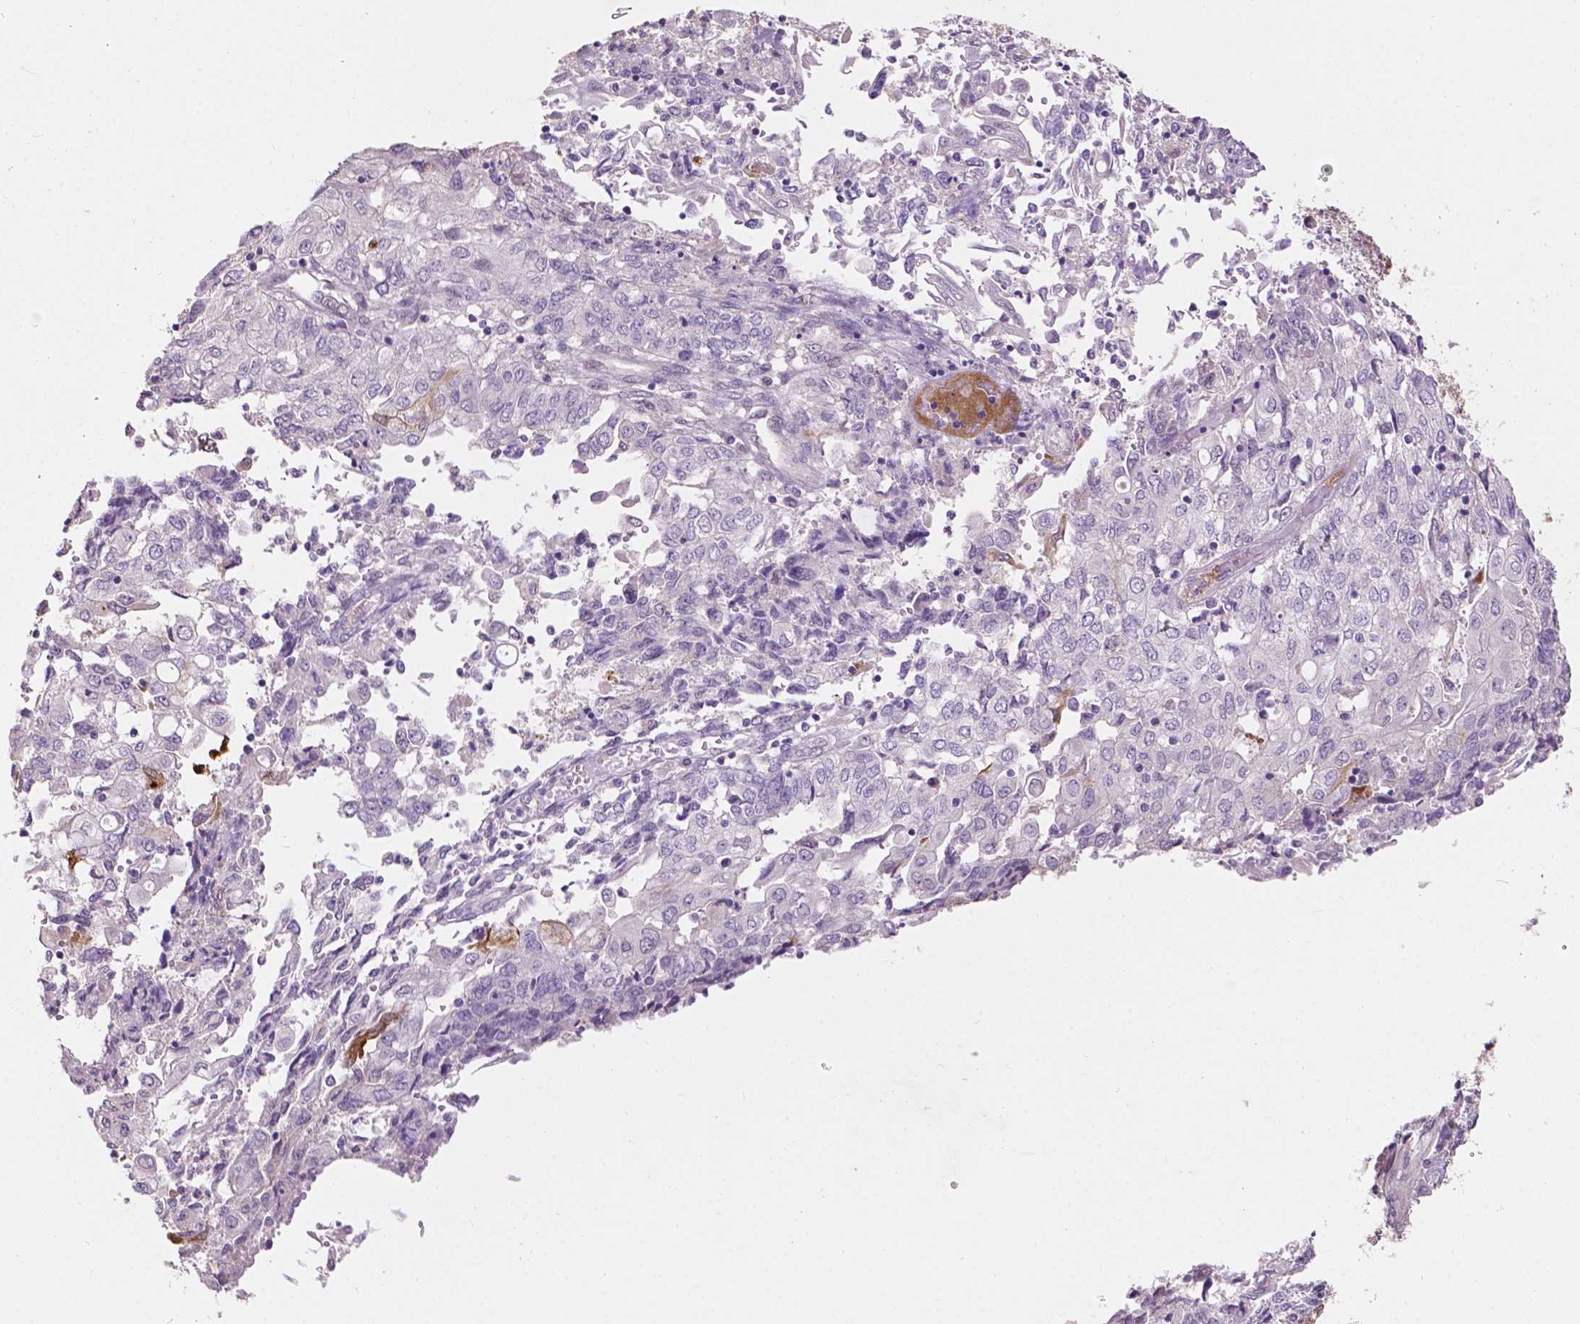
{"staining": {"intensity": "strong", "quantity": "<25%", "location": "cytoplasmic/membranous"}, "tissue": "endometrial cancer", "cell_type": "Tumor cells", "image_type": "cancer", "snomed": [{"axis": "morphology", "description": "Adenocarcinoma, NOS"}, {"axis": "topography", "description": "Endometrium"}], "caption": "Immunohistochemistry (IHC) histopathology image of neoplastic tissue: human adenocarcinoma (endometrial) stained using immunohistochemistry exhibits medium levels of strong protein expression localized specifically in the cytoplasmic/membranous of tumor cells, appearing as a cytoplasmic/membranous brown color.", "gene": "TM6SF2", "patient": {"sex": "female", "age": 54}}